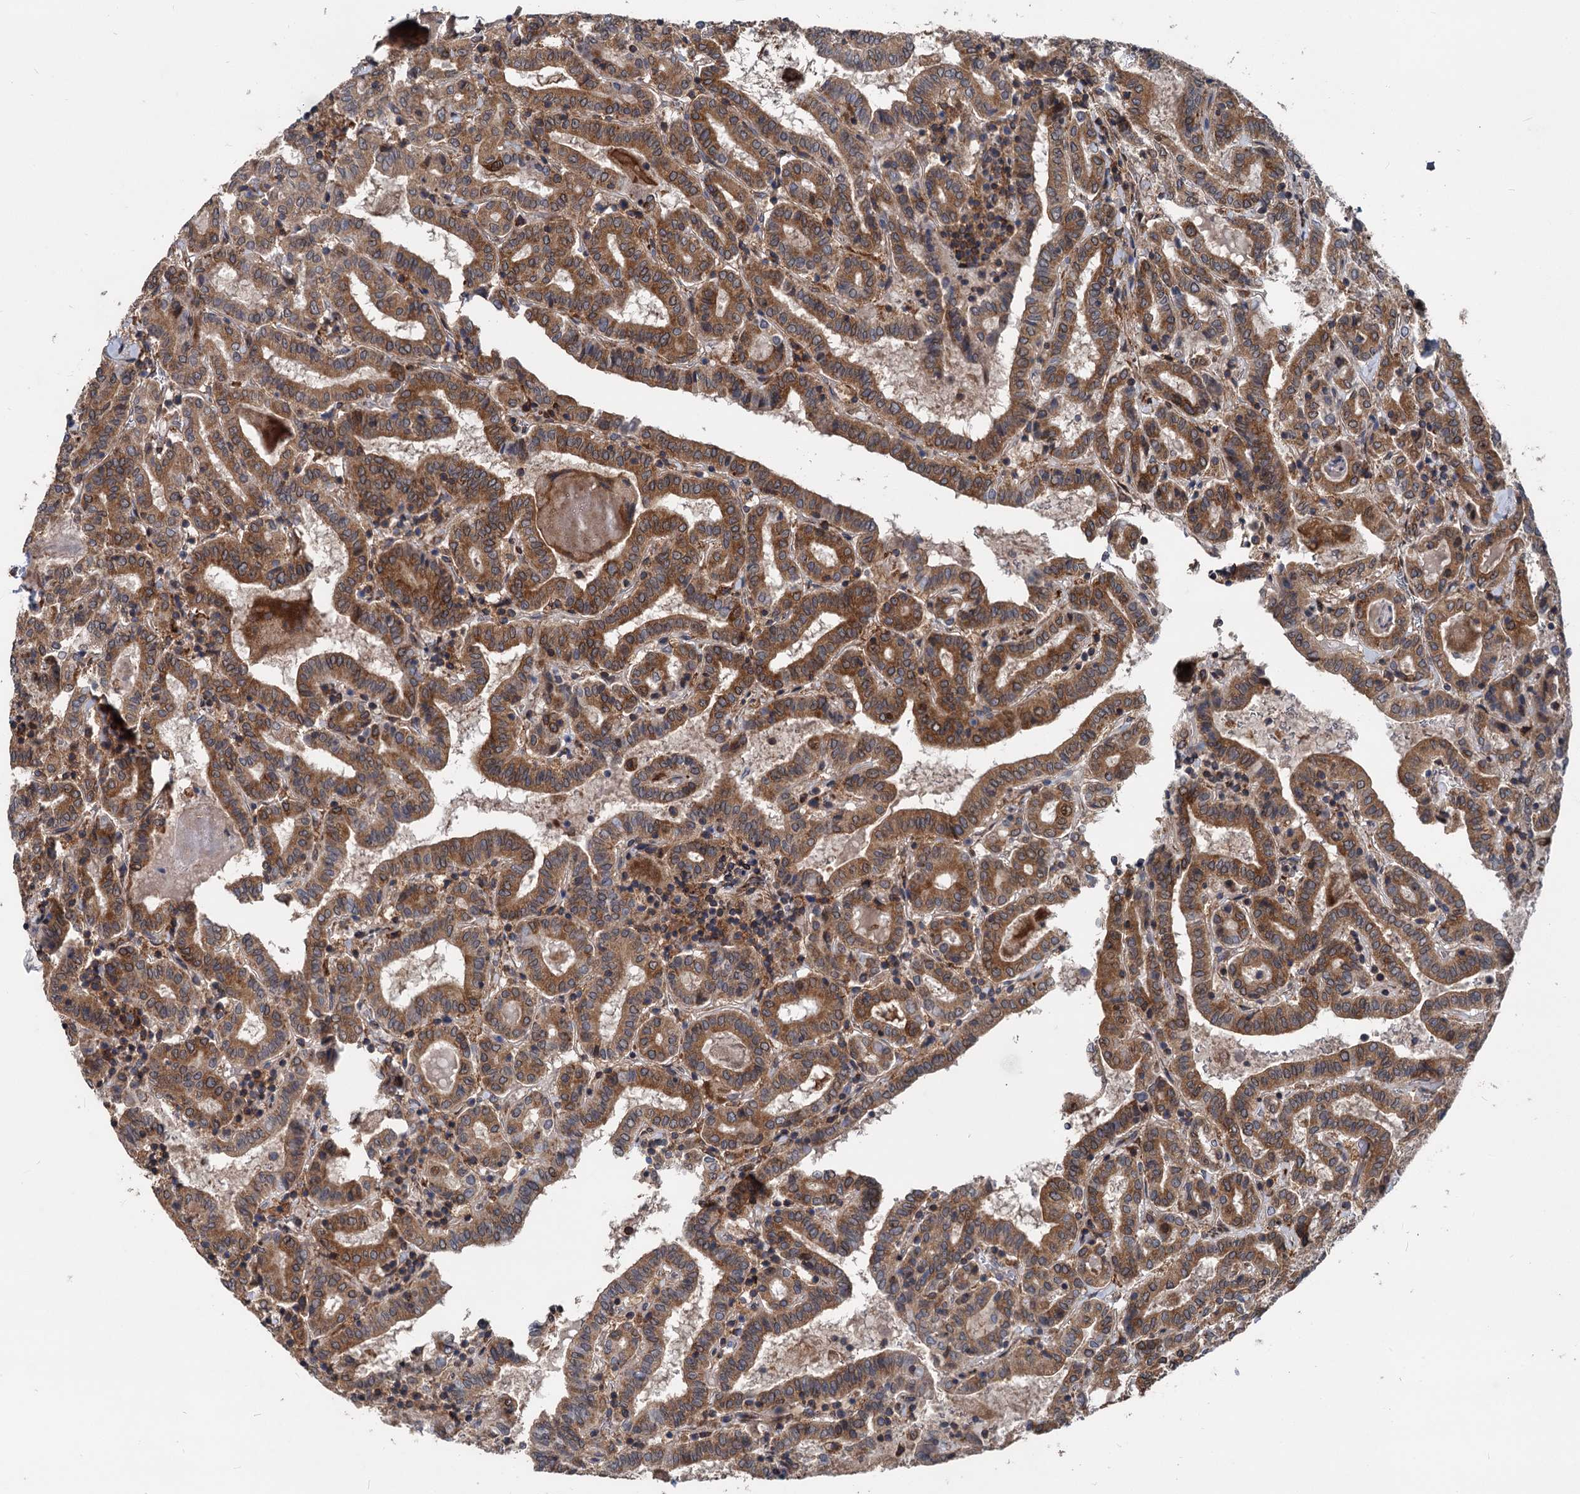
{"staining": {"intensity": "strong", "quantity": ">75%", "location": "cytoplasmic/membranous"}, "tissue": "thyroid cancer", "cell_type": "Tumor cells", "image_type": "cancer", "snomed": [{"axis": "morphology", "description": "Papillary adenocarcinoma, NOS"}, {"axis": "topography", "description": "Thyroid gland"}], "caption": "Protein expression by immunohistochemistry (IHC) shows strong cytoplasmic/membranous expression in about >75% of tumor cells in thyroid cancer (papillary adenocarcinoma). The staining was performed using DAB to visualize the protein expression in brown, while the nuclei were stained in blue with hematoxylin (Magnification: 20x).", "gene": "STIM1", "patient": {"sex": "female", "age": 72}}